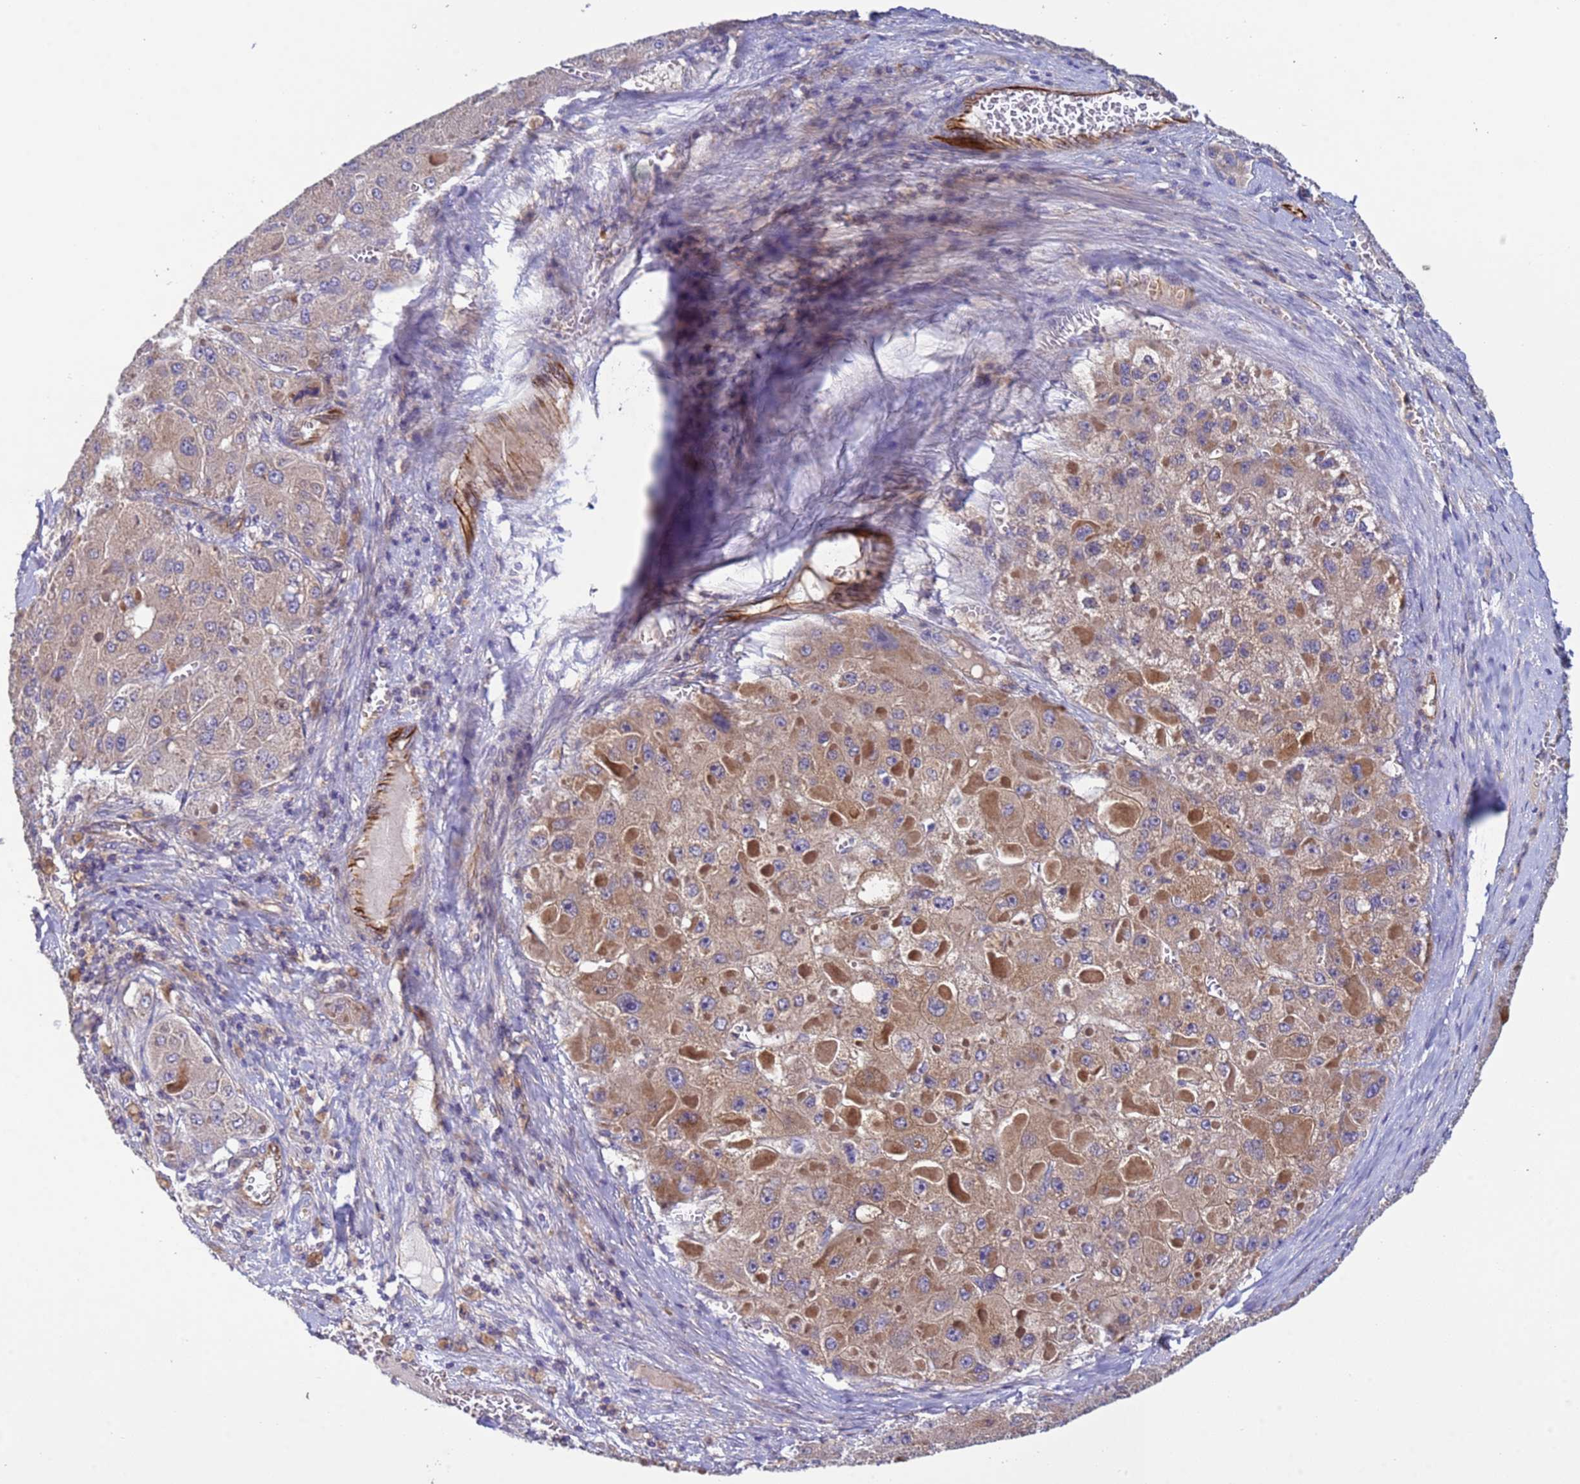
{"staining": {"intensity": "moderate", "quantity": "<25%", "location": "cytoplasmic/membranous"}, "tissue": "liver cancer", "cell_type": "Tumor cells", "image_type": "cancer", "snomed": [{"axis": "morphology", "description": "Carcinoma, Hepatocellular, NOS"}, {"axis": "topography", "description": "Liver"}], "caption": "Immunohistochemical staining of human liver cancer (hepatocellular carcinoma) displays moderate cytoplasmic/membranous protein positivity in about <25% of tumor cells.", "gene": "RAB10", "patient": {"sex": "female", "age": 73}}